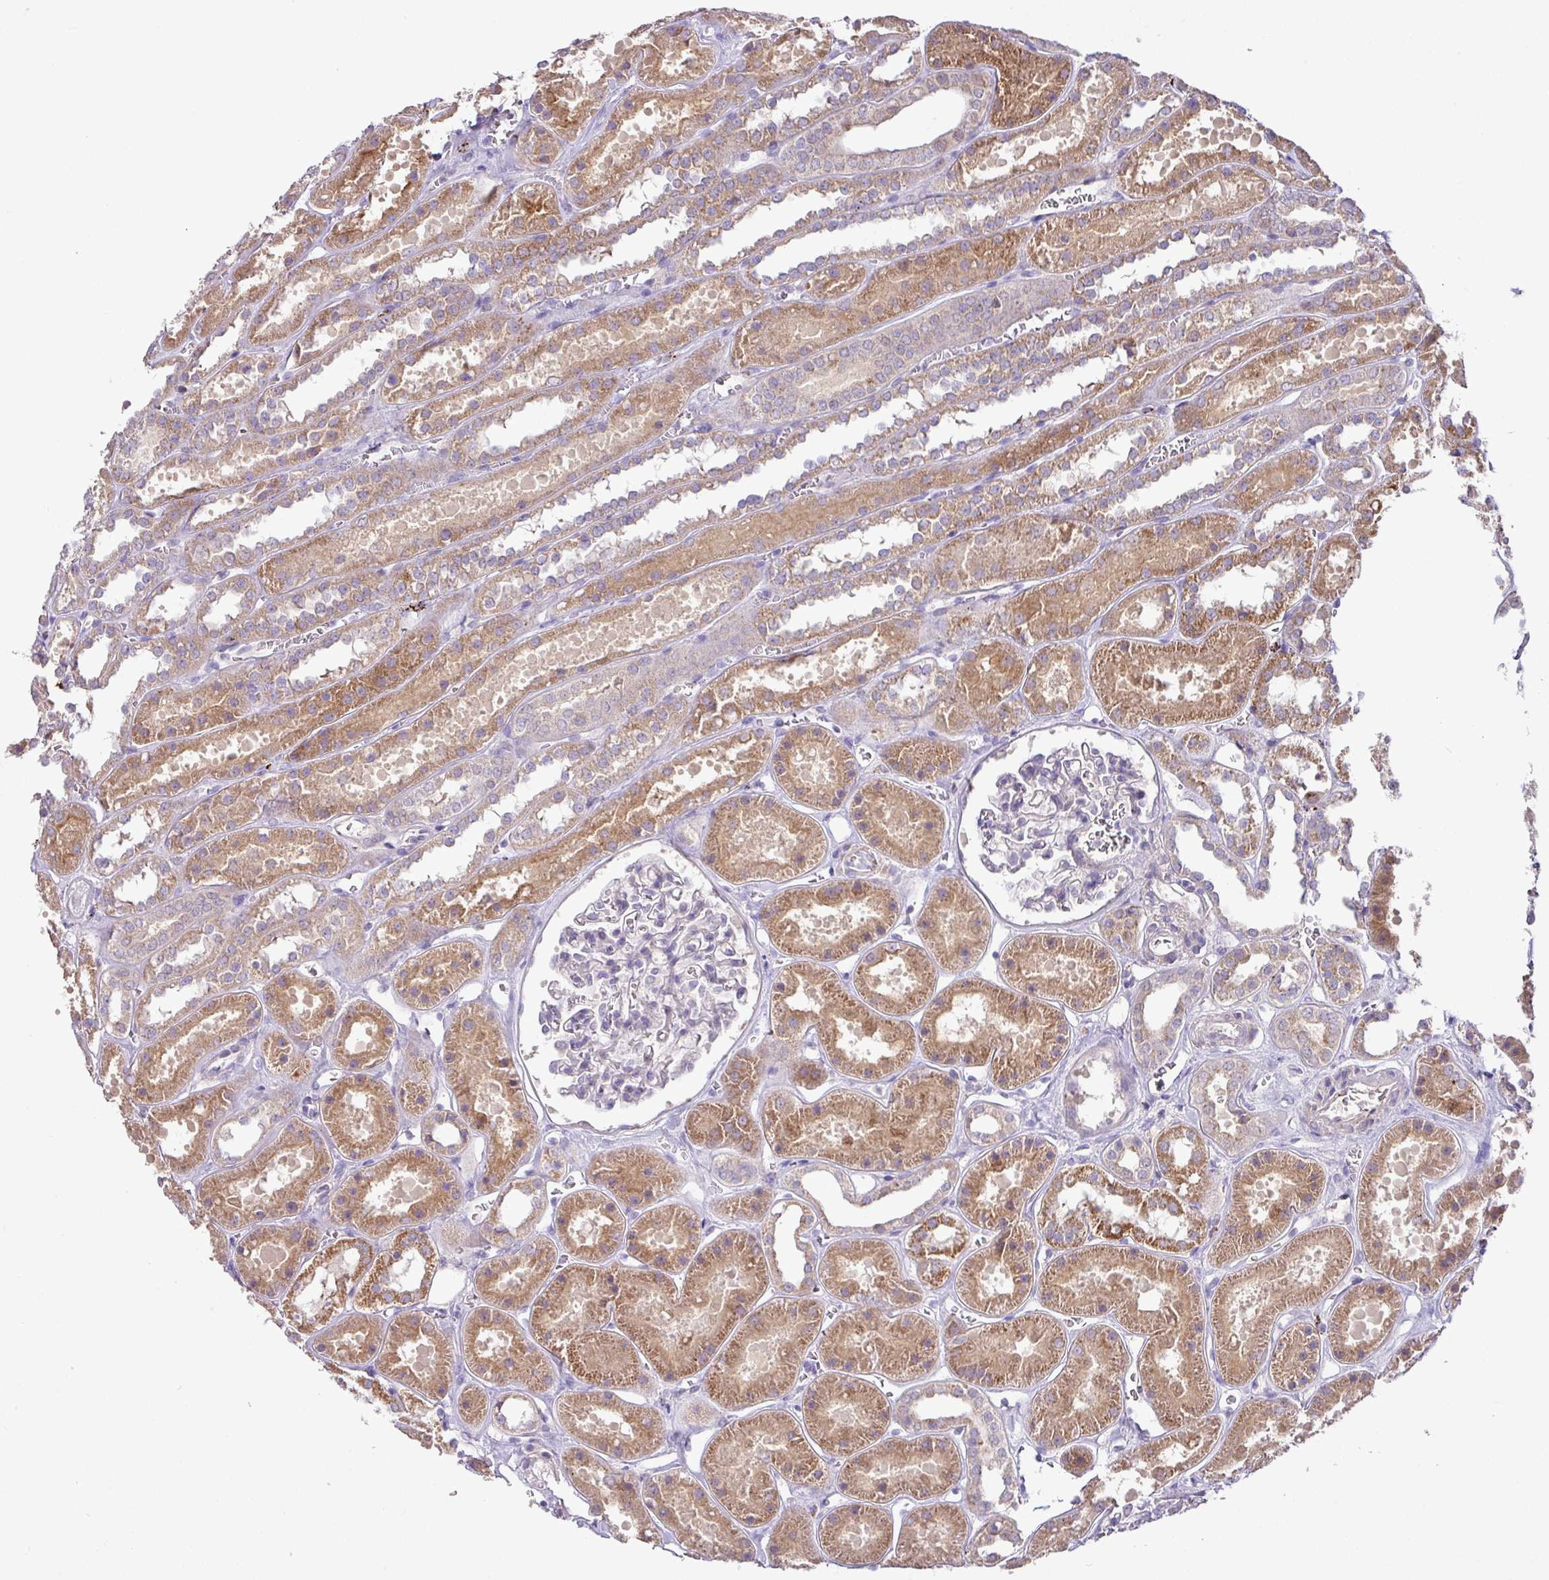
{"staining": {"intensity": "negative", "quantity": "none", "location": "none"}, "tissue": "kidney", "cell_type": "Cells in glomeruli", "image_type": "normal", "snomed": [{"axis": "morphology", "description": "Normal tissue, NOS"}, {"axis": "topography", "description": "Kidney"}], "caption": "Immunohistochemical staining of unremarkable kidney exhibits no significant staining in cells in glomeruli.", "gene": "PLEKHH3", "patient": {"sex": "female", "age": 41}}